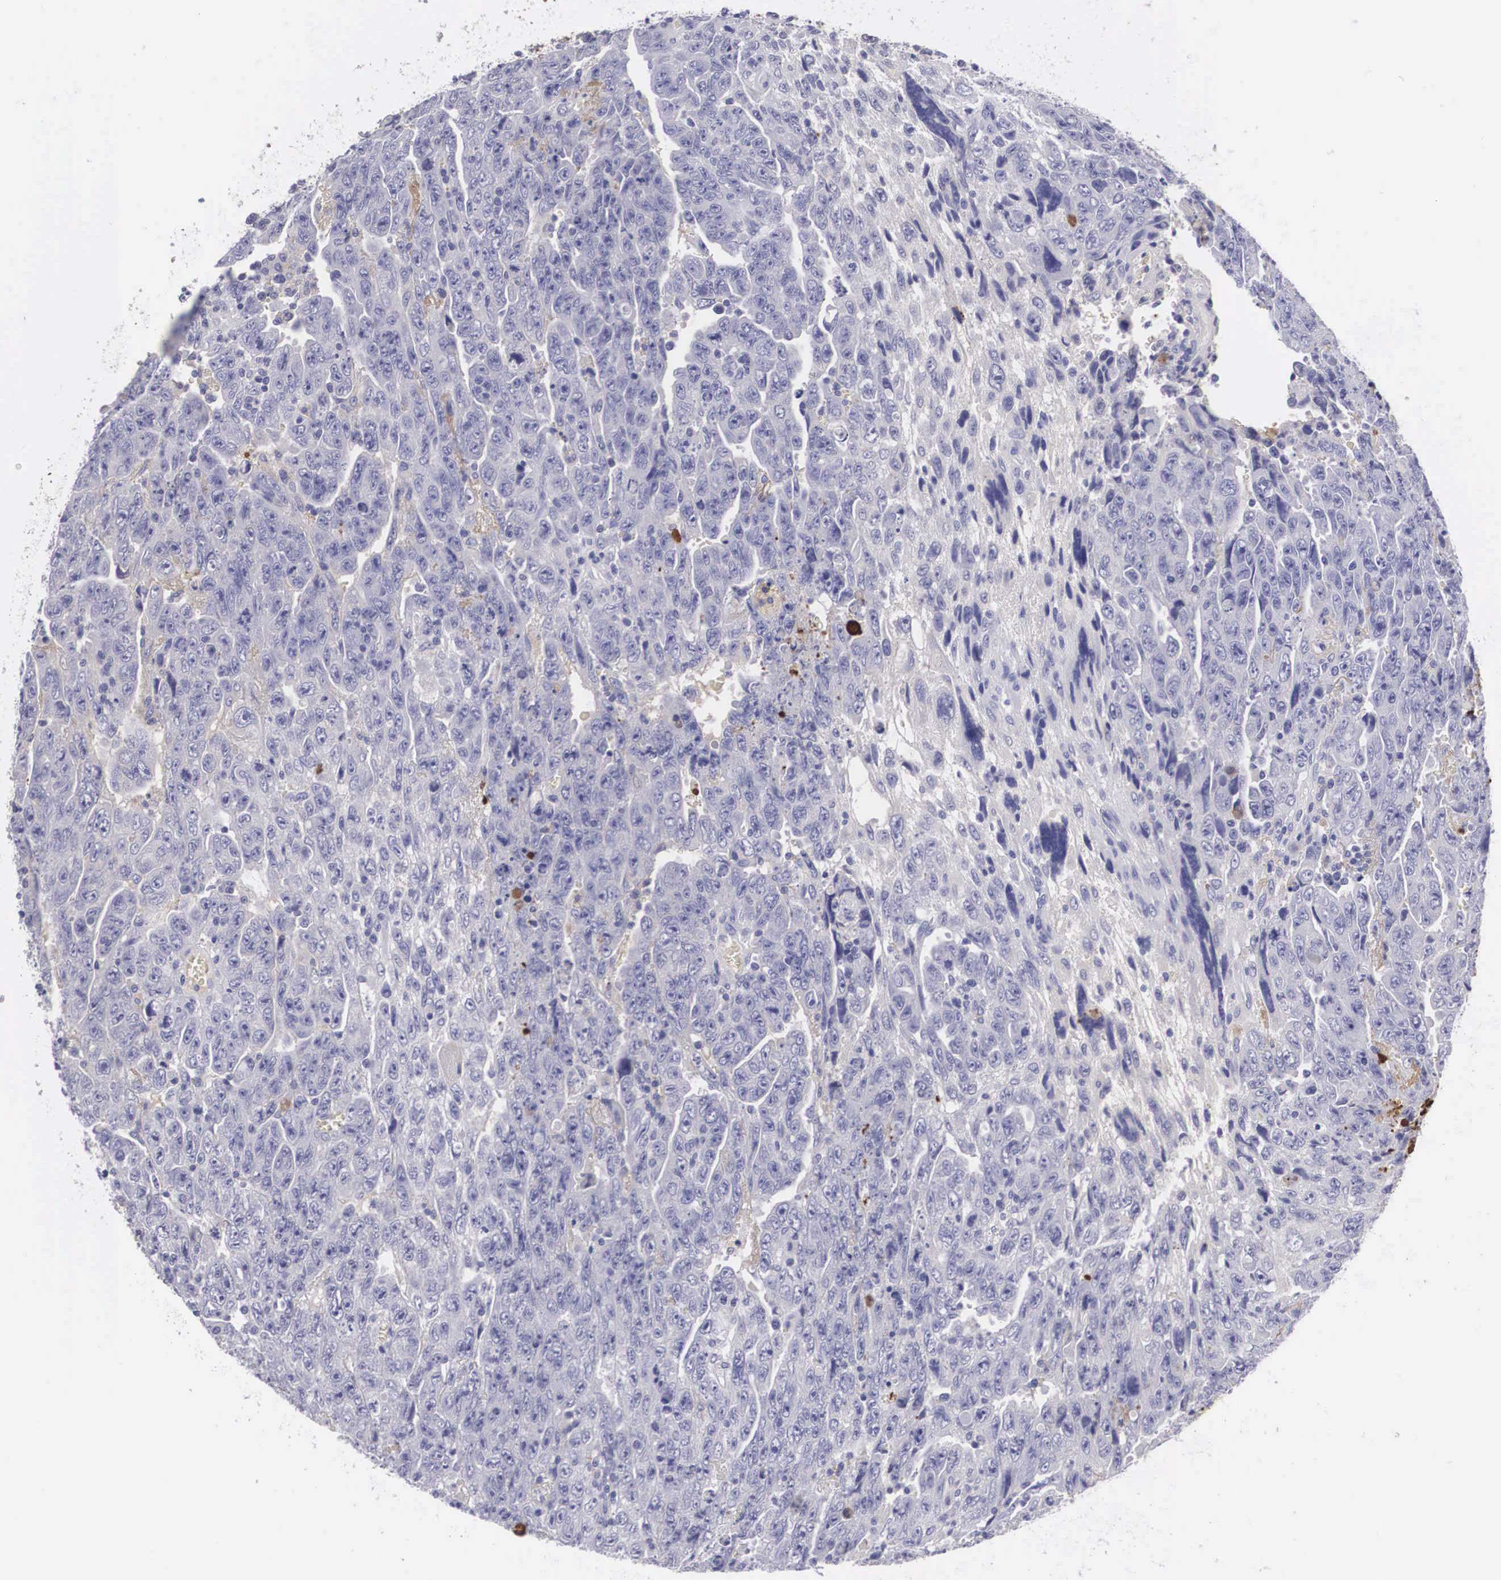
{"staining": {"intensity": "negative", "quantity": "none", "location": "none"}, "tissue": "testis cancer", "cell_type": "Tumor cells", "image_type": "cancer", "snomed": [{"axis": "morphology", "description": "Carcinoma, Embryonal, NOS"}, {"axis": "topography", "description": "Testis"}], "caption": "Image shows no significant protein staining in tumor cells of testis cancer (embryonal carcinoma).", "gene": "CLU", "patient": {"sex": "male", "age": 28}}